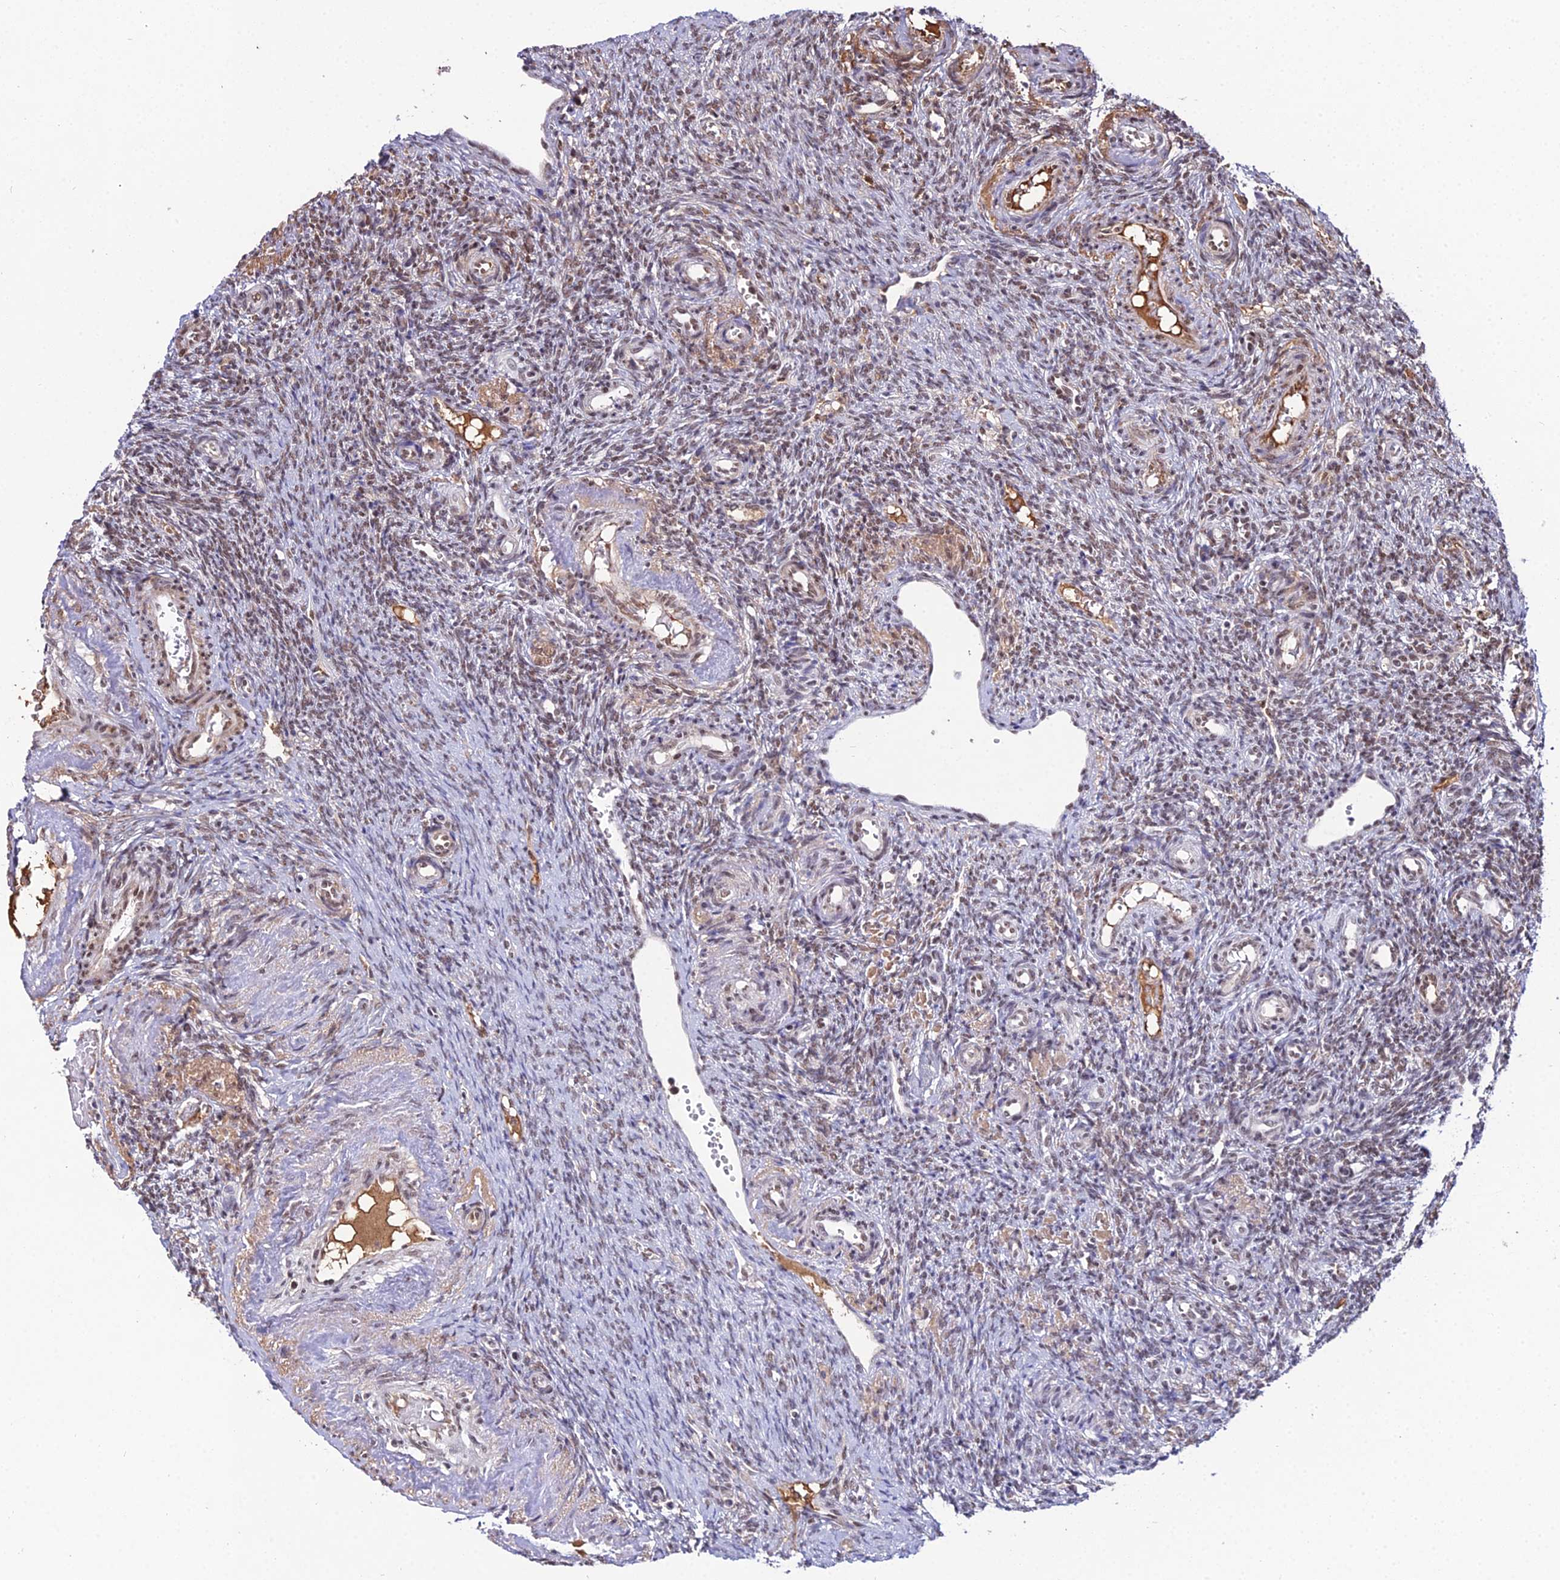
{"staining": {"intensity": "moderate", "quantity": "25%-75%", "location": "nuclear"}, "tissue": "ovary", "cell_type": "Ovarian stroma cells", "image_type": "normal", "snomed": [{"axis": "morphology", "description": "Normal tissue, NOS"}, {"axis": "topography", "description": "Ovary"}], "caption": "Ovarian stroma cells exhibit medium levels of moderate nuclear staining in about 25%-75% of cells in unremarkable ovary. (DAB IHC, brown staining for protein, blue staining for nuclei).", "gene": "RBM12", "patient": {"sex": "female", "age": 41}}